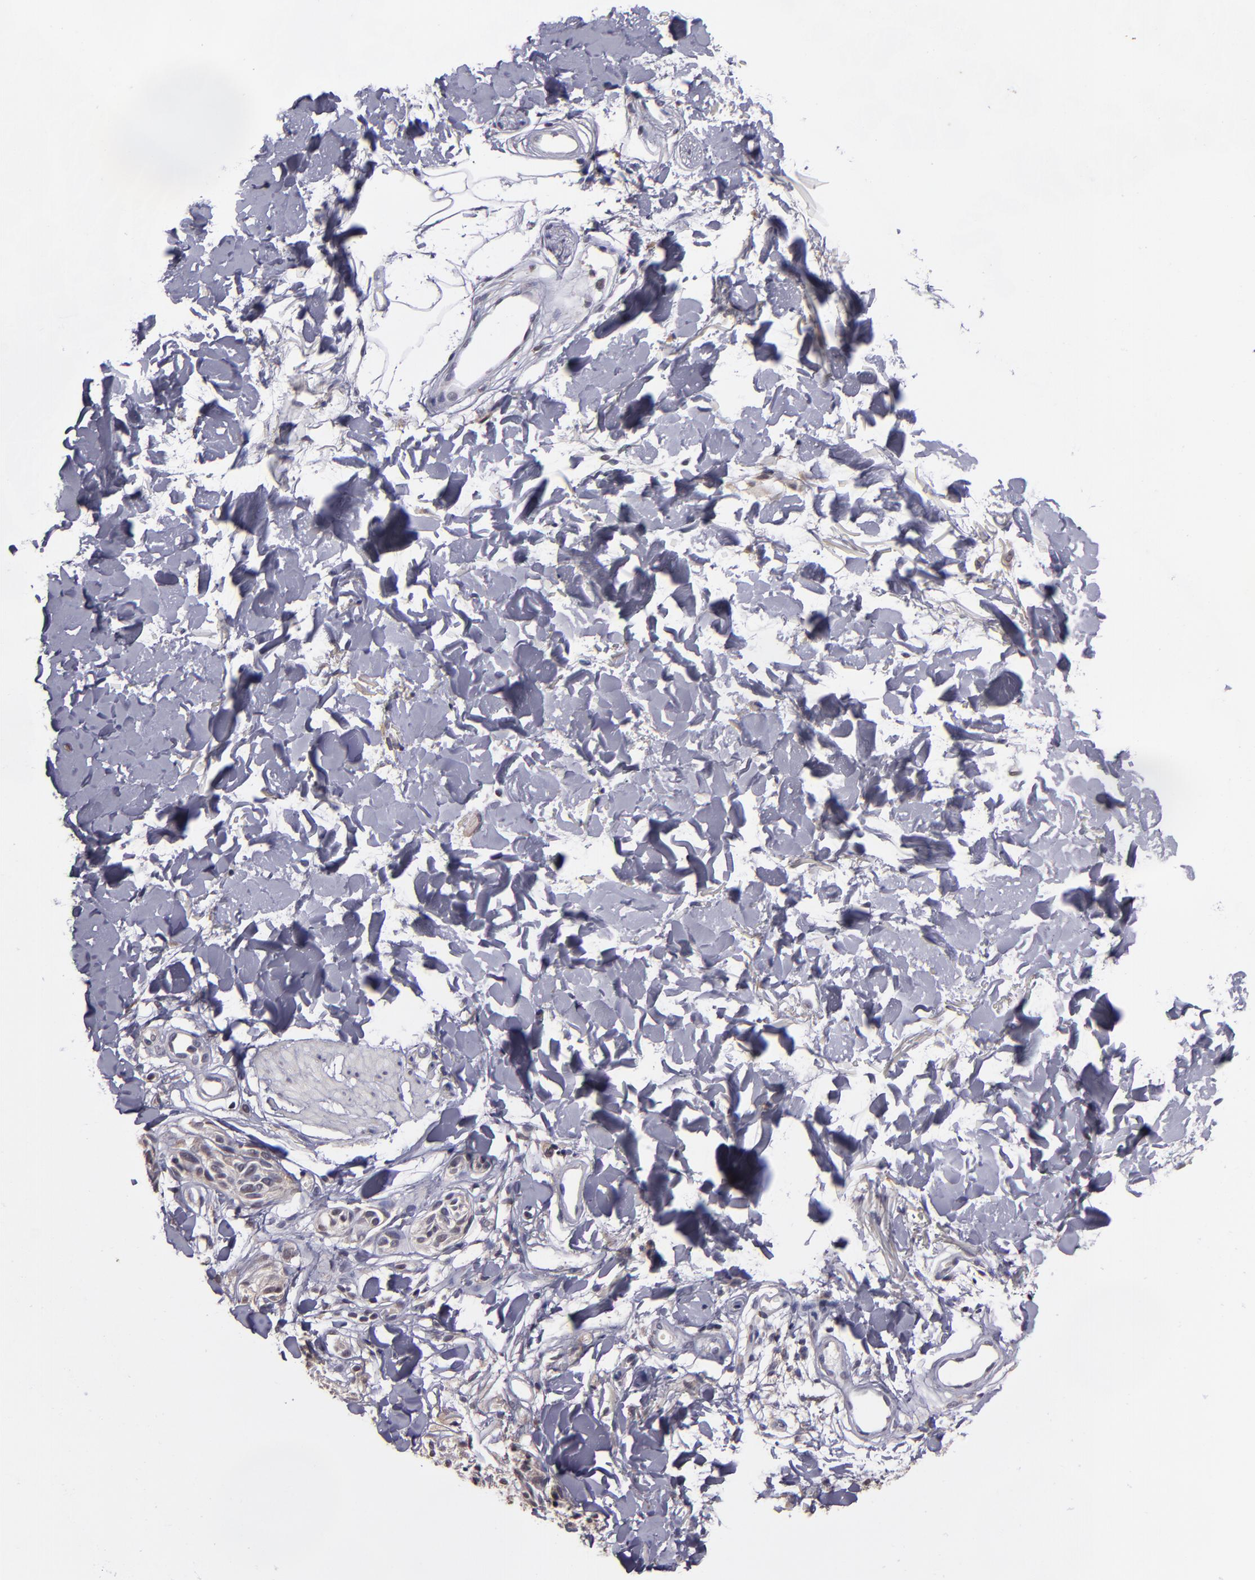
{"staining": {"intensity": "weak", "quantity": ">75%", "location": "cytoplasmic/membranous"}, "tissue": "melanoma", "cell_type": "Tumor cells", "image_type": "cancer", "snomed": [{"axis": "morphology", "description": "Malignant melanoma, Metastatic site"}, {"axis": "topography", "description": "Skin"}], "caption": "Human malignant melanoma (metastatic site) stained for a protein (brown) shows weak cytoplasmic/membranous positive staining in approximately >75% of tumor cells.", "gene": "NRXN3", "patient": {"sex": "female", "age": 66}}